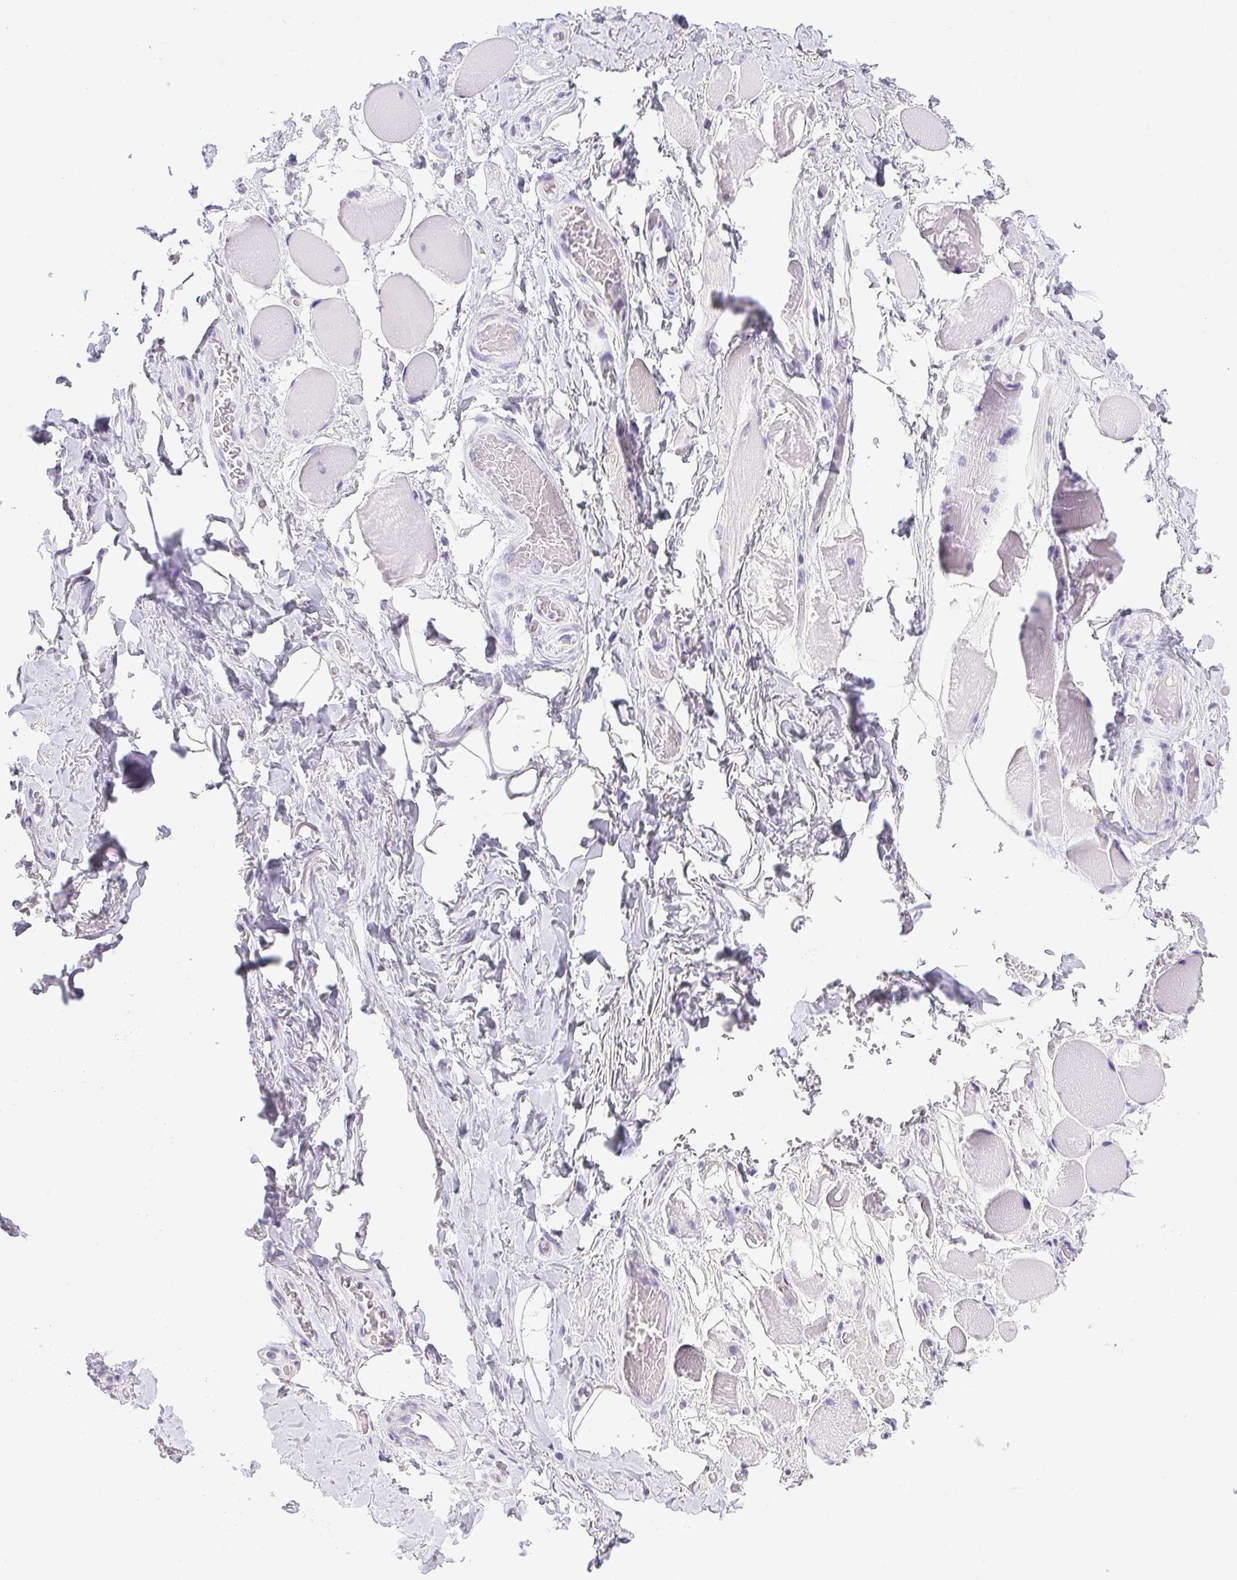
{"staining": {"intensity": "negative", "quantity": "none", "location": "none"}, "tissue": "skeletal muscle", "cell_type": "Myocytes", "image_type": "normal", "snomed": [{"axis": "morphology", "description": "Normal tissue, NOS"}, {"axis": "topography", "description": "Skeletal muscle"}, {"axis": "topography", "description": "Anal"}, {"axis": "topography", "description": "Peripheral nerve tissue"}], "caption": "IHC image of normal skeletal muscle: skeletal muscle stained with DAB (3,3'-diaminobenzidine) shows no significant protein expression in myocytes.", "gene": "HLA", "patient": {"sex": "male", "age": 53}}